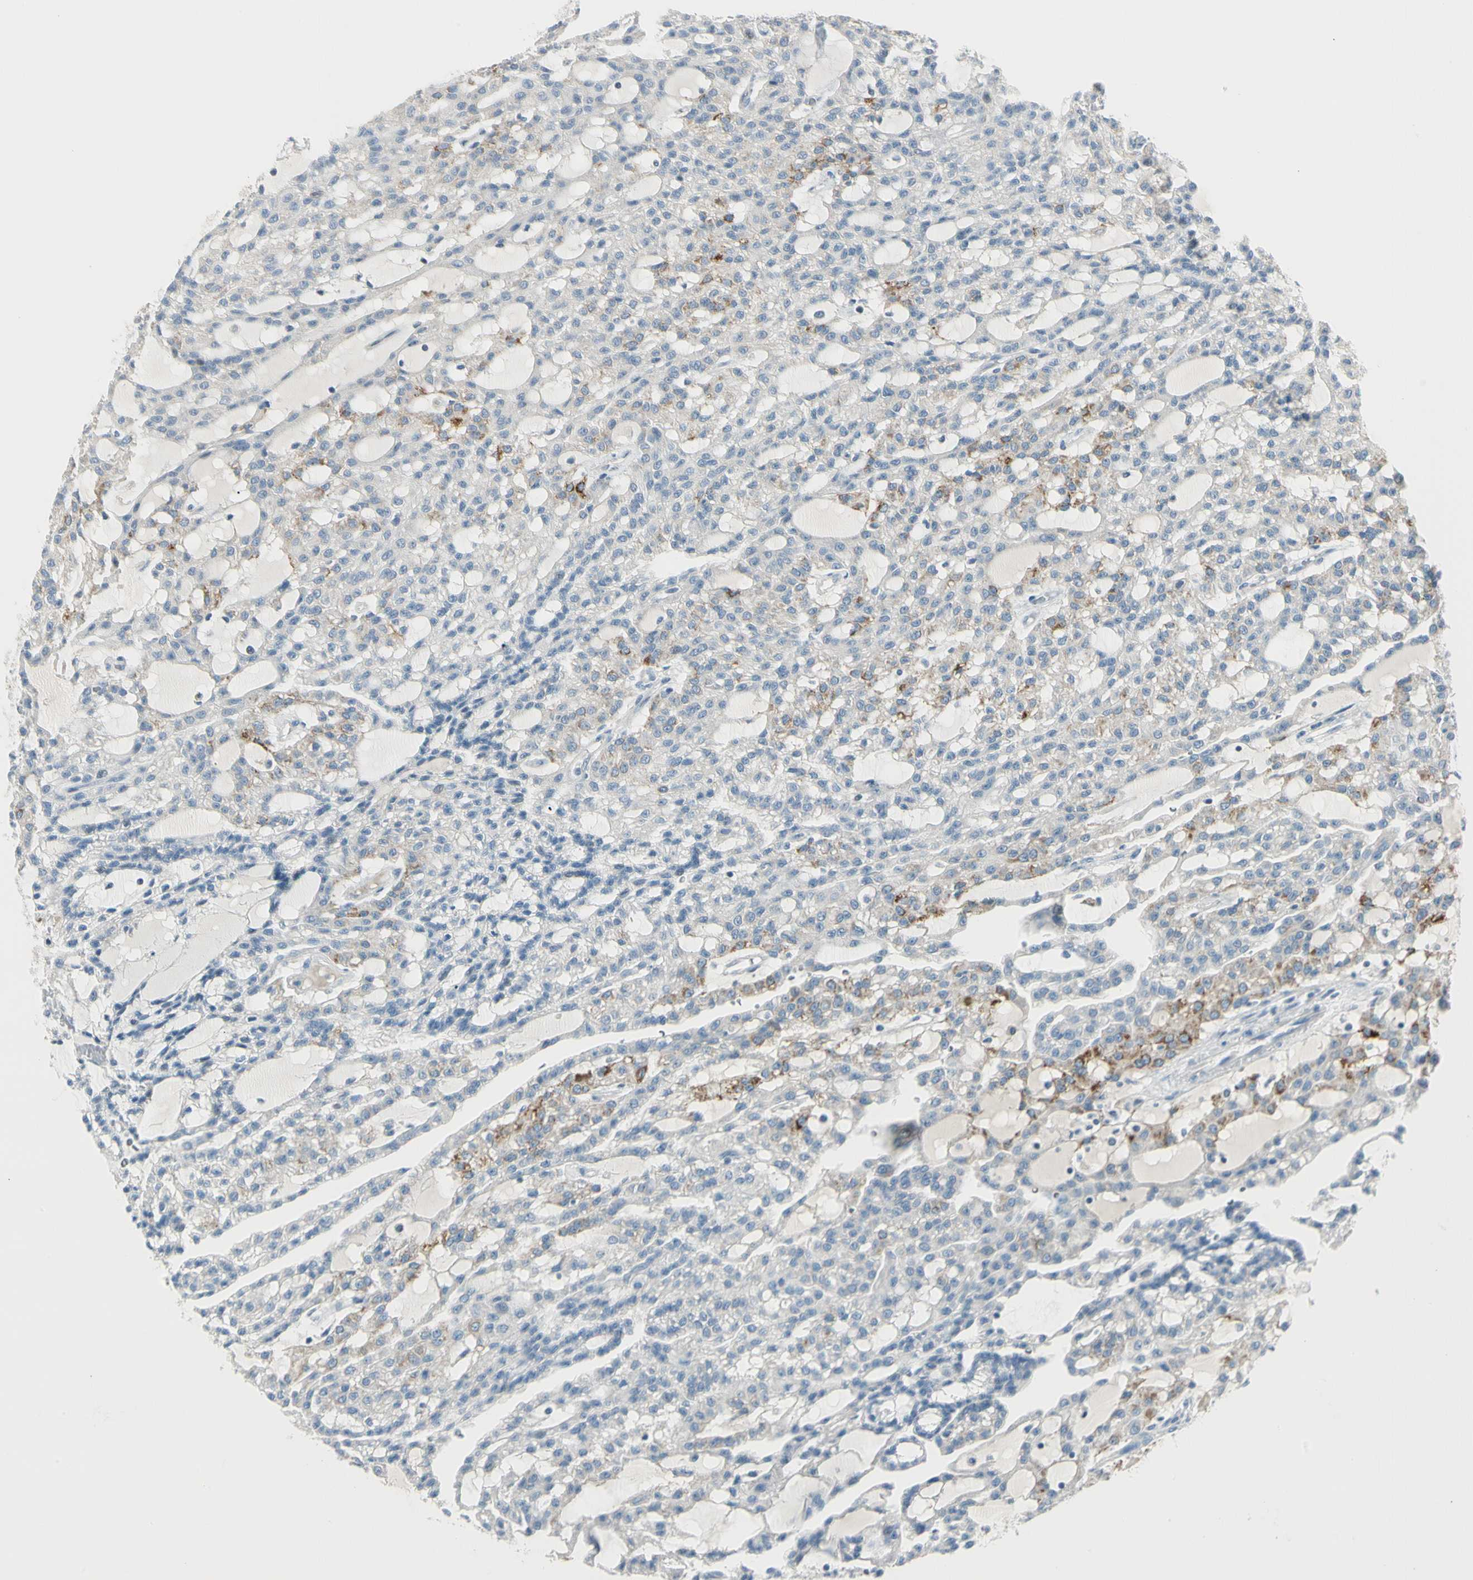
{"staining": {"intensity": "strong", "quantity": "<25%", "location": "cytoplasmic/membranous"}, "tissue": "renal cancer", "cell_type": "Tumor cells", "image_type": "cancer", "snomed": [{"axis": "morphology", "description": "Adenocarcinoma, NOS"}, {"axis": "topography", "description": "Kidney"}], "caption": "Strong cytoplasmic/membranous staining for a protein is seen in approximately <25% of tumor cells of renal cancer (adenocarcinoma) using immunohistochemistry.", "gene": "SLC6A15", "patient": {"sex": "male", "age": 63}}